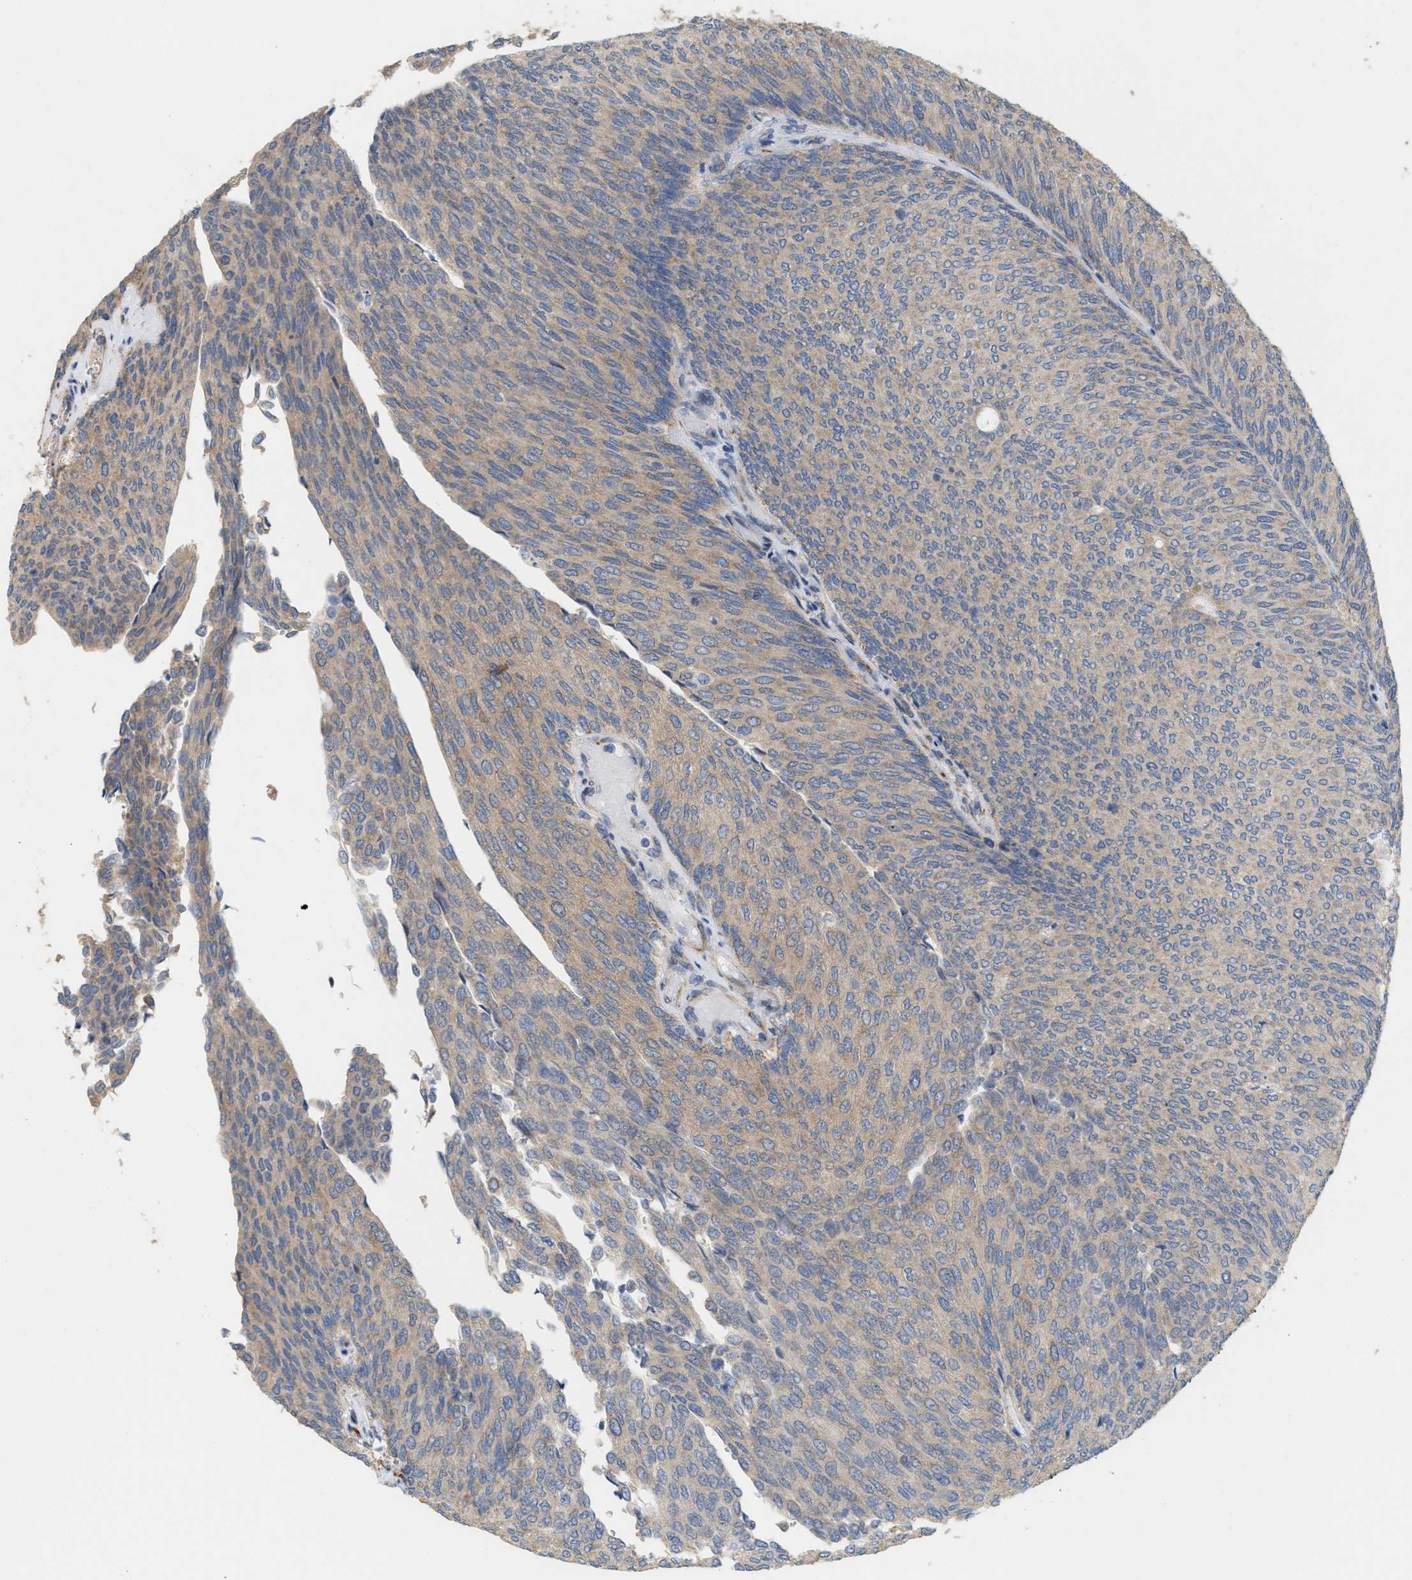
{"staining": {"intensity": "moderate", "quantity": ">75%", "location": "cytoplasmic/membranous"}, "tissue": "urothelial cancer", "cell_type": "Tumor cells", "image_type": "cancer", "snomed": [{"axis": "morphology", "description": "Urothelial carcinoma, Low grade"}, {"axis": "topography", "description": "Urinary bladder"}], "caption": "Urothelial cancer stained with DAB IHC demonstrates medium levels of moderate cytoplasmic/membranous expression in about >75% of tumor cells. (DAB (3,3'-diaminobenzidine) IHC, brown staining for protein, blue staining for nuclei).", "gene": "UBAP2", "patient": {"sex": "female", "age": 79}}